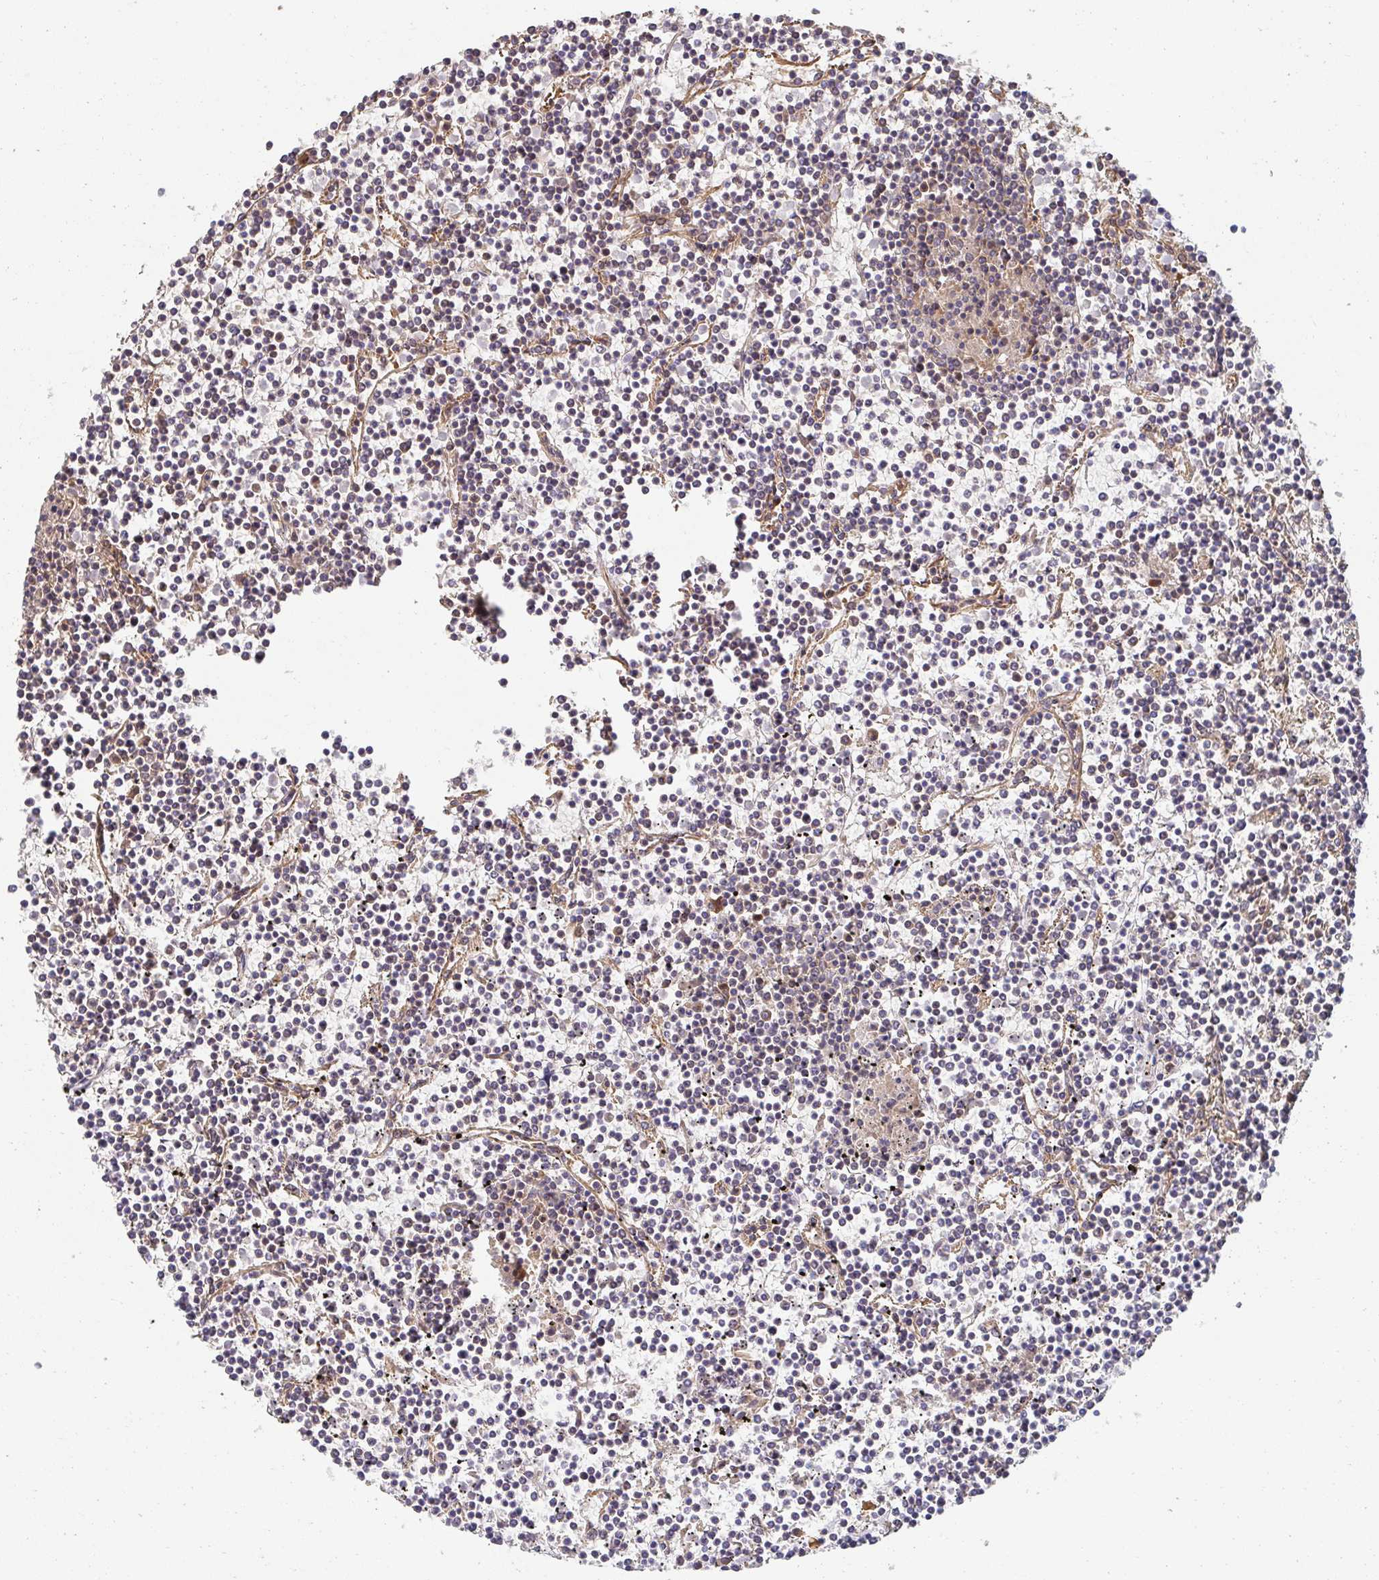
{"staining": {"intensity": "negative", "quantity": "none", "location": "none"}, "tissue": "lymphoma", "cell_type": "Tumor cells", "image_type": "cancer", "snomed": [{"axis": "morphology", "description": "Malignant lymphoma, non-Hodgkin's type, Low grade"}, {"axis": "topography", "description": "Spleen"}], "caption": "Immunohistochemical staining of human malignant lymphoma, non-Hodgkin's type (low-grade) reveals no significant staining in tumor cells.", "gene": "APBB1", "patient": {"sex": "female", "age": 19}}